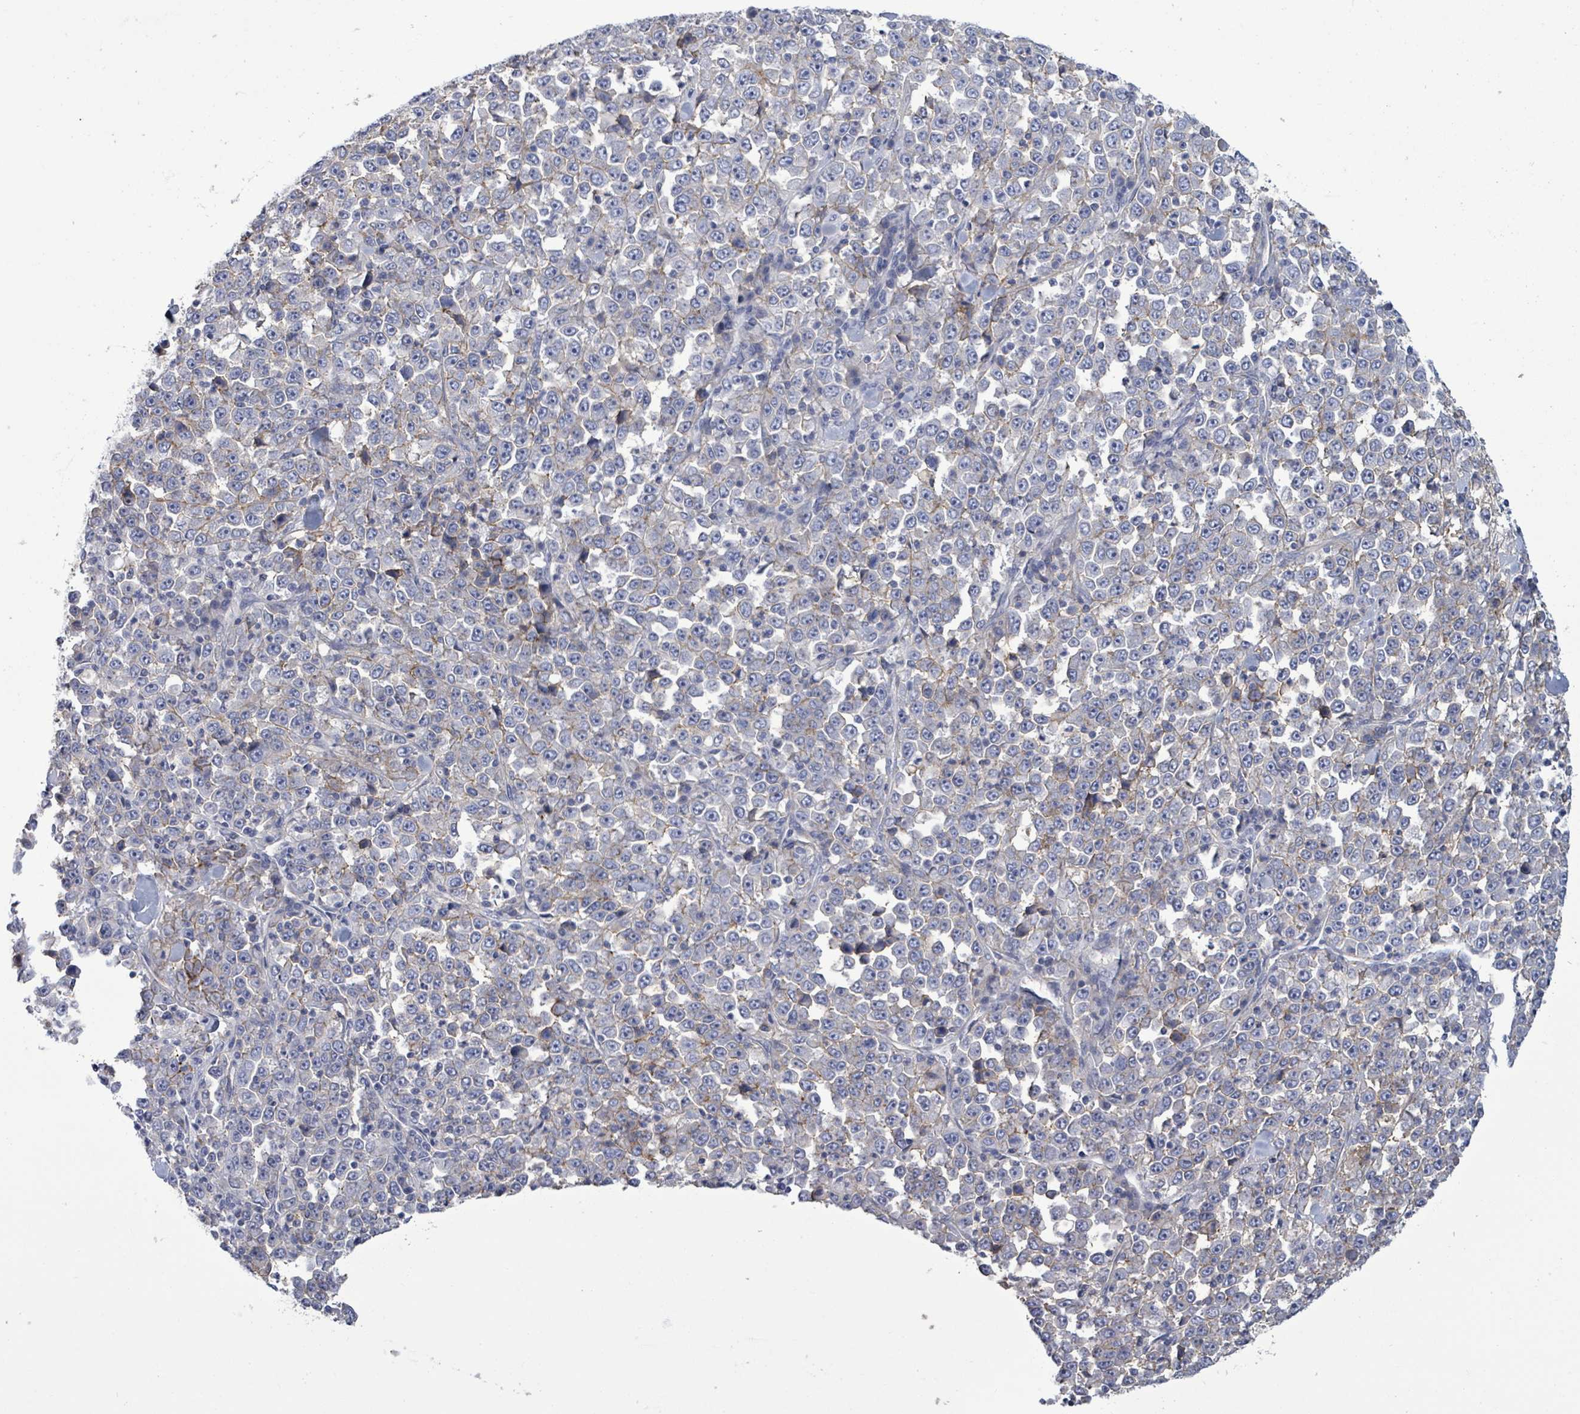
{"staining": {"intensity": "negative", "quantity": "none", "location": "none"}, "tissue": "stomach cancer", "cell_type": "Tumor cells", "image_type": "cancer", "snomed": [{"axis": "morphology", "description": "Normal tissue, NOS"}, {"axis": "morphology", "description": "Adenocarcinoma, NOS"}, {"axis": "topography", "description": "Stomach, upper"}, {"axis": "topography", "description": "Stomach"}], "caption": "Immunohistochemical staining of stomach cancer displays no significant expression in tumor cells.", "gene": "BSG", "patient": {"sex": "male", "age": 59}}